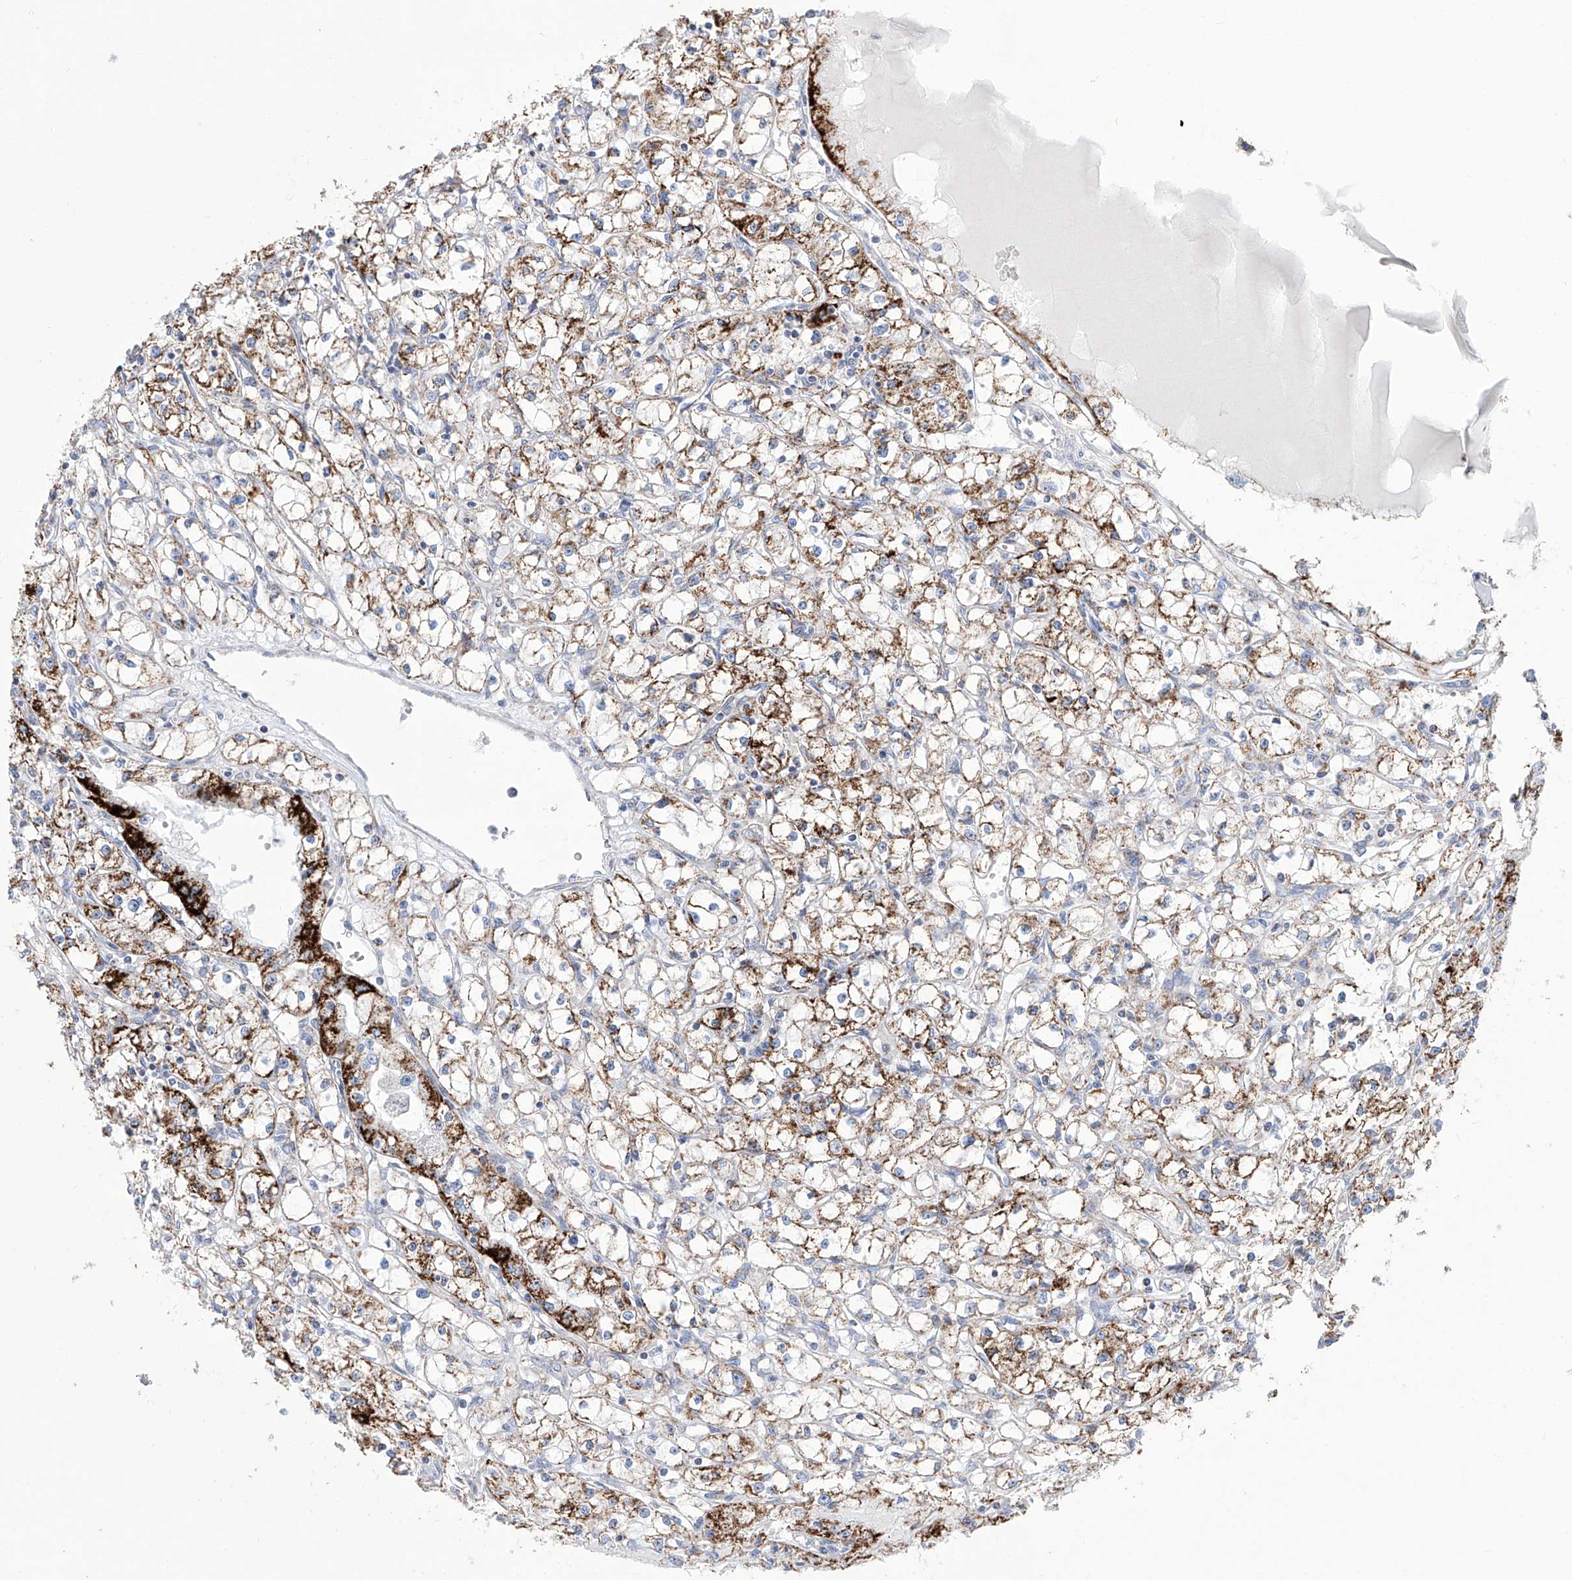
{"staining": {"intensity": "strong", "quantity": "25%-75%", "location": "cytoplasmic/membranous"}, "tissue": "renal cancer", "cell_type": "Tumor cells", "image_type": "cancer", "snomed": [{"axis": "morphology", "description": "Adenocarcinoma, NOS"}, {"axis": "topography", "description": "Kidney"}], "caption": "IHC staining of renal cancer (adenocarcinoma), which reveals high levels of strong cytoplasmic/membranous positivity in approximately 25%-75% of tumor cells indicating strong cytoplasmic/membranous protein expression. The staining was performed using DAB (brown) for protein detection and nuclei were counterstained in hematoxylin (blue).", "gene": "ALDH6A1", "patient": {"sex": "male", "age": 56}}